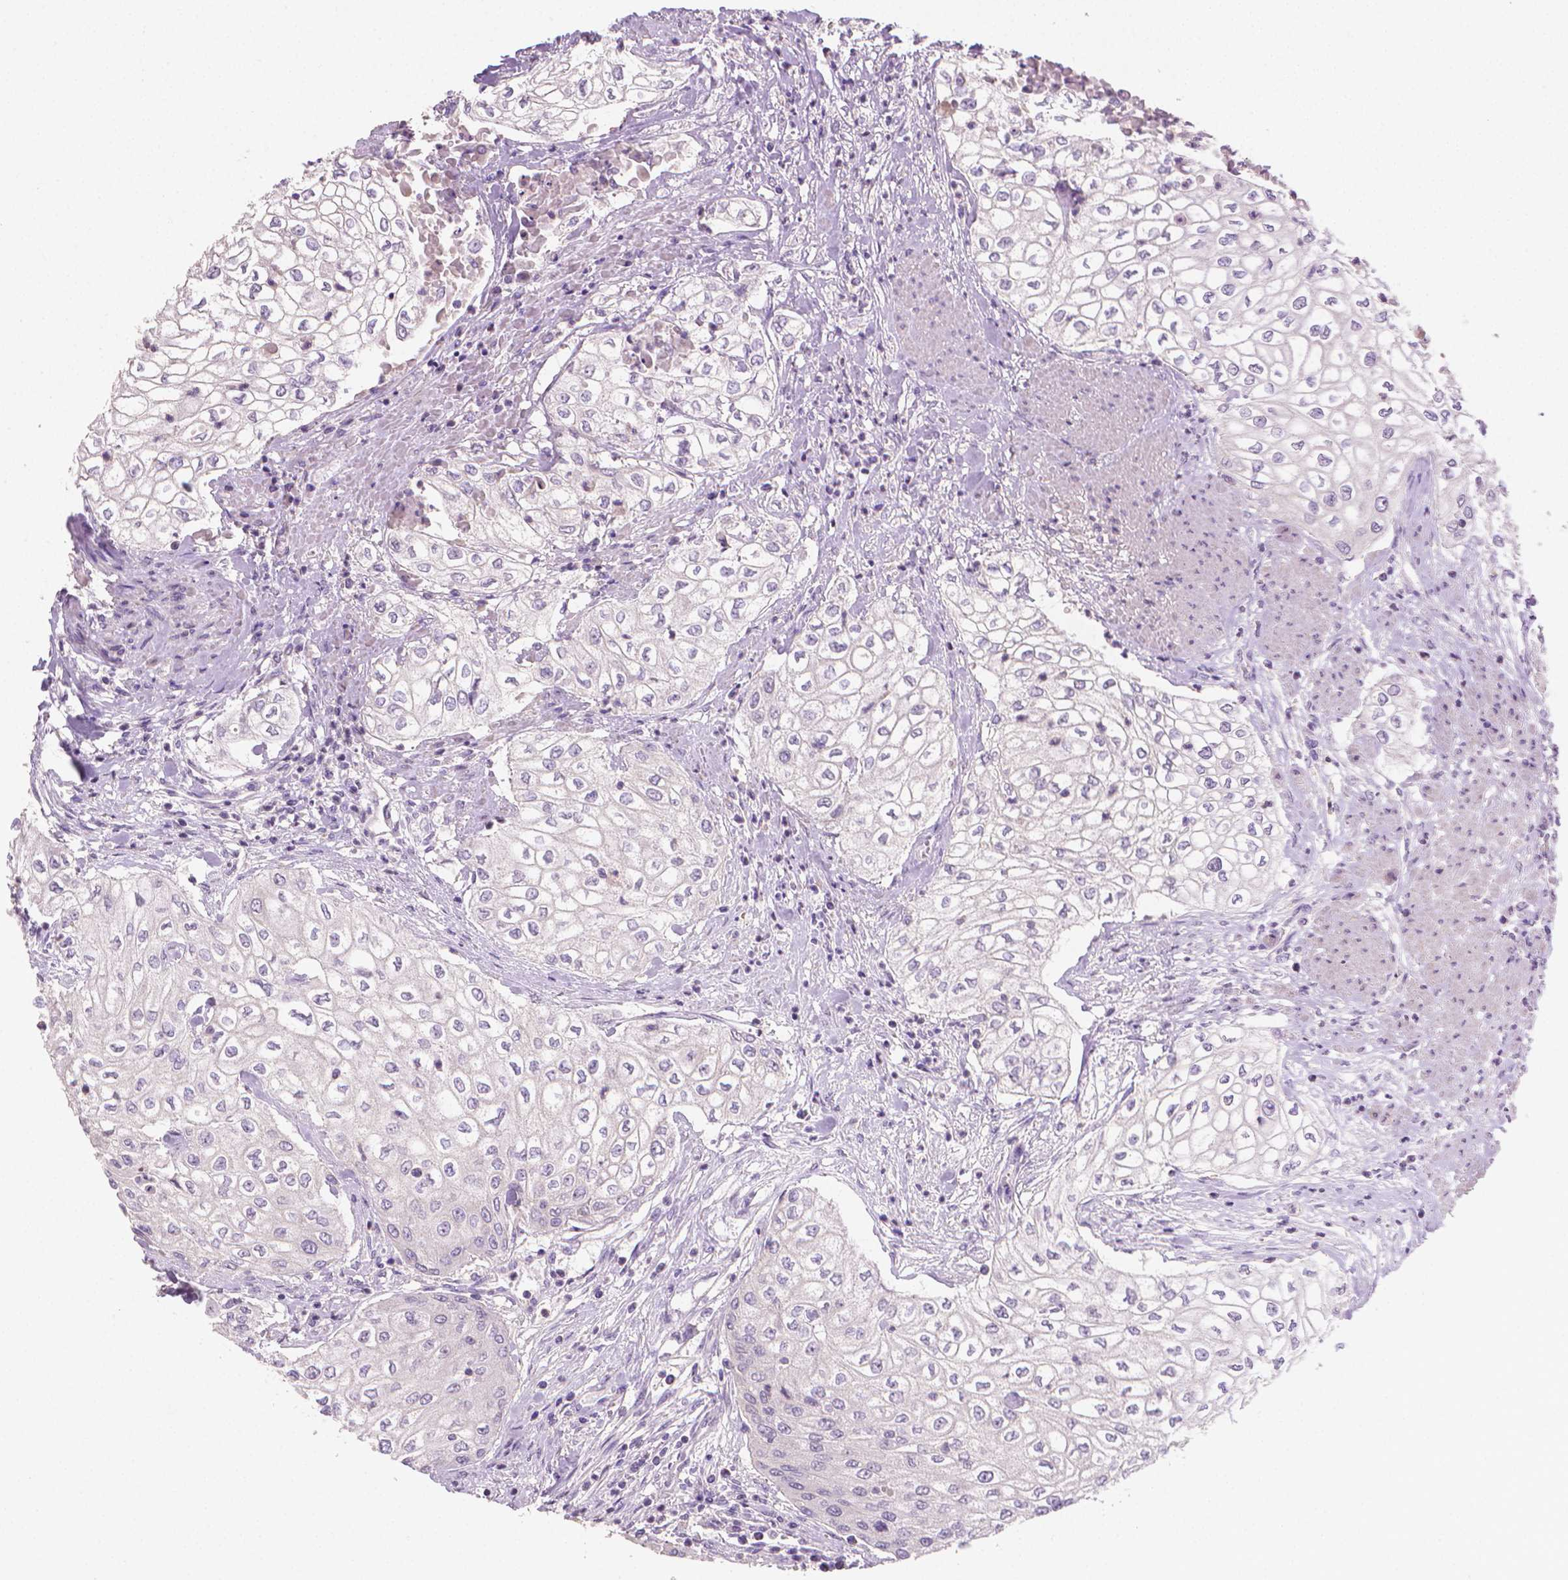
{"staining": {"intensity": "negative", "quantity": "none", "location": "none"}, "tissue": "urothelial cancer", "cell_type": "Tumor cells", "image_type": "cancer", "snomed": [{"axis": "morphology", "description": "Urothelial carcinoma, High grade"}, {"axis": "topography", "description": "Urinary bladder"}], "caption": "Immunohistochemistry (IHC) photomicrograph of urothelial cancer stained for a protein (brown), which shows no positivity in tumor cells. The staining was performed using DAB to visualize the protein expression in brown, while the nuclei were stained in blue with hematoxylin (Magnification: 20x).", "gene": "CATIP", "patient": {"sex": "male", "age": 62}}